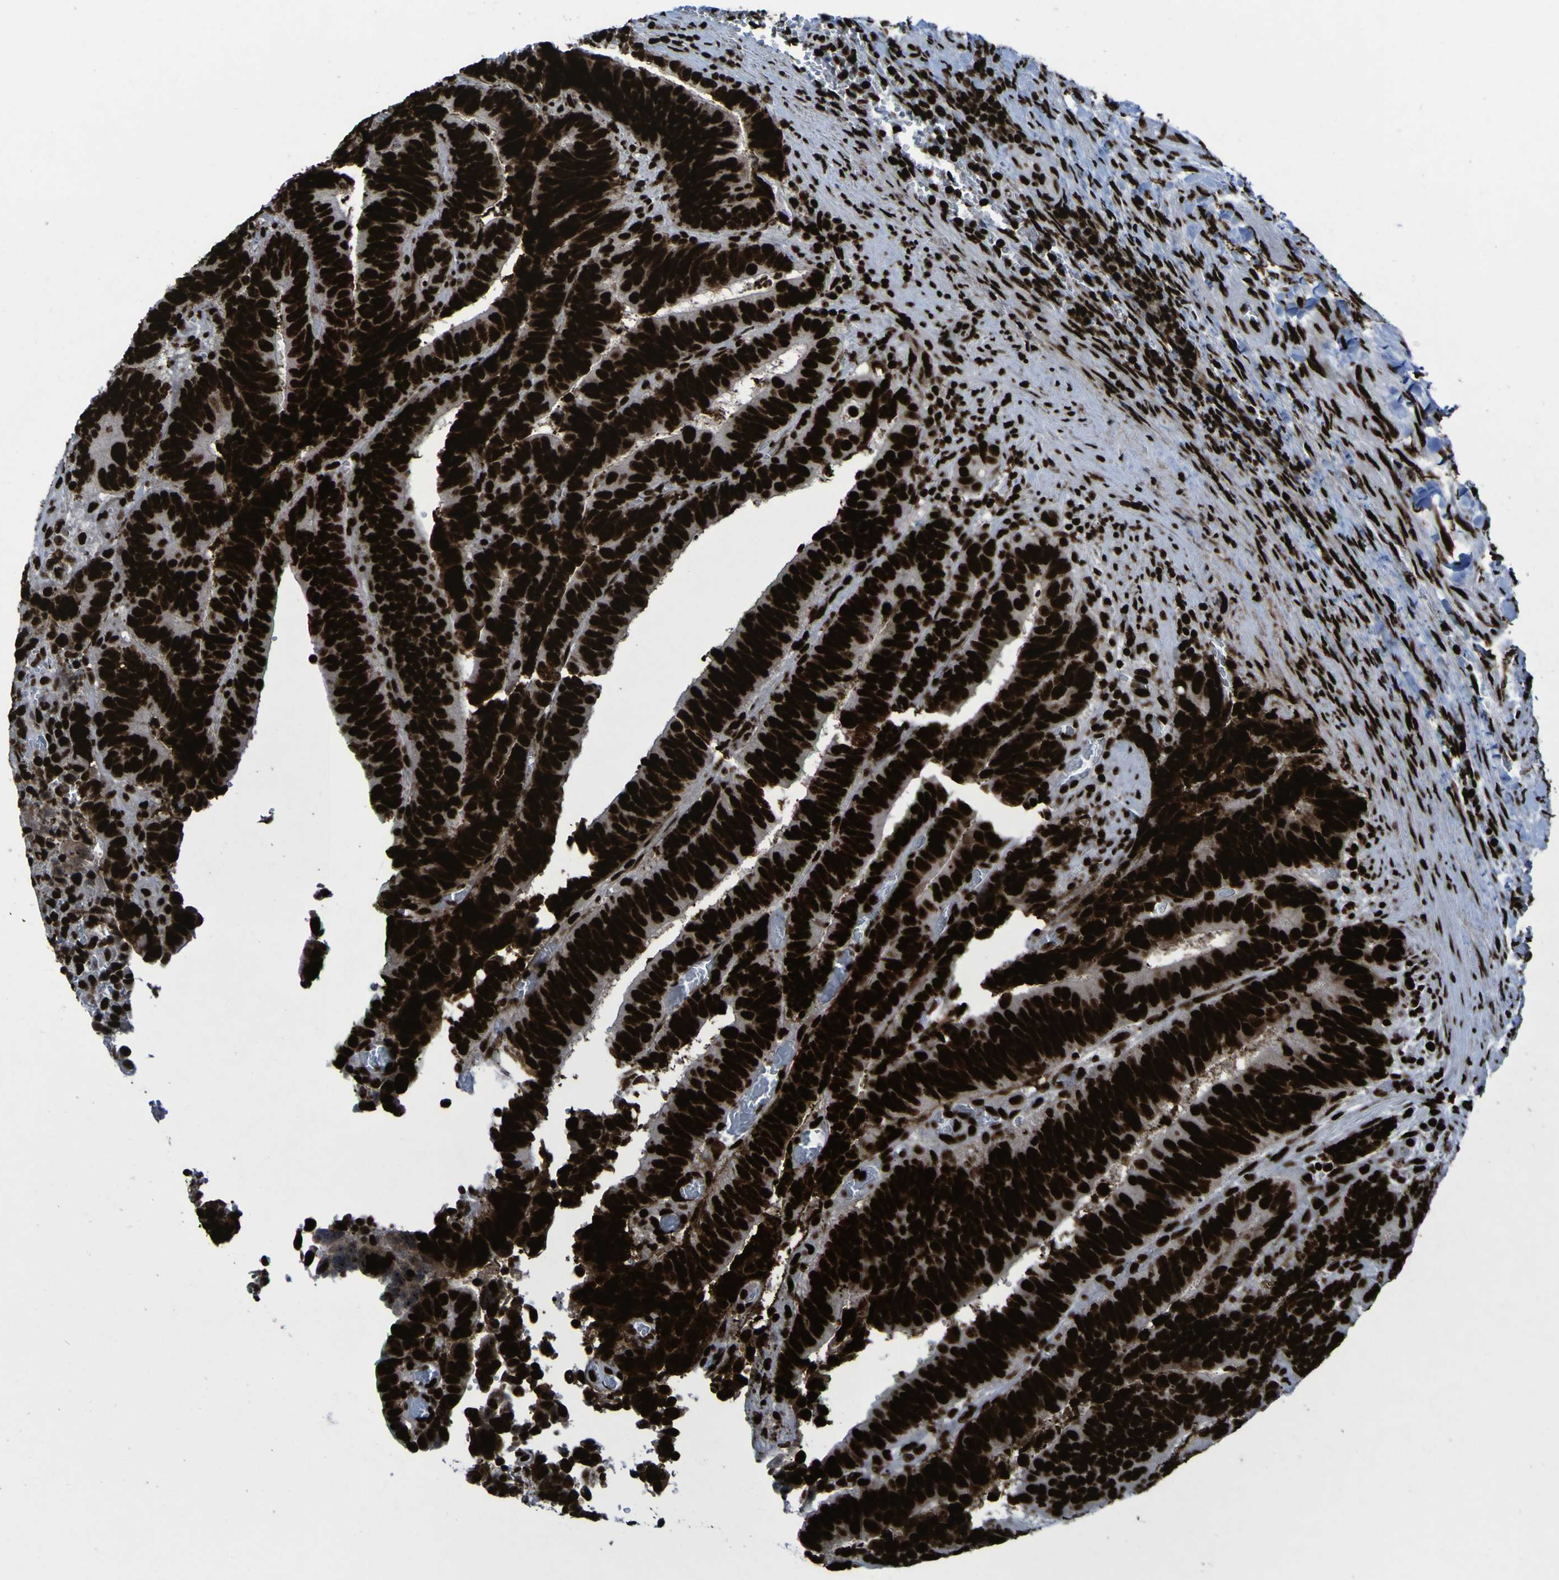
{"staining": {"intensity": "strong", "quantity": ">75%", "location": "nuclear"}, "tissue": "colorectal cancer", "cell_type": "Tumor cells", "image_type": "cancer", "snomed": [{"axis": "morphology", "description": "Adenocarcinoma, NOS"}, {"axis": "topography", "description": "Colon"}], "caption": "High-power microscopy captured an immunohistochemistry photomicrograph of colorectal cancer (adenocarcinoma), revealing strong nuclear staining in about >75% of tumor cells. Nuclei are stained in blue.", "gene": "NPM1", "patient": {"sex": "male", "age": 72}}